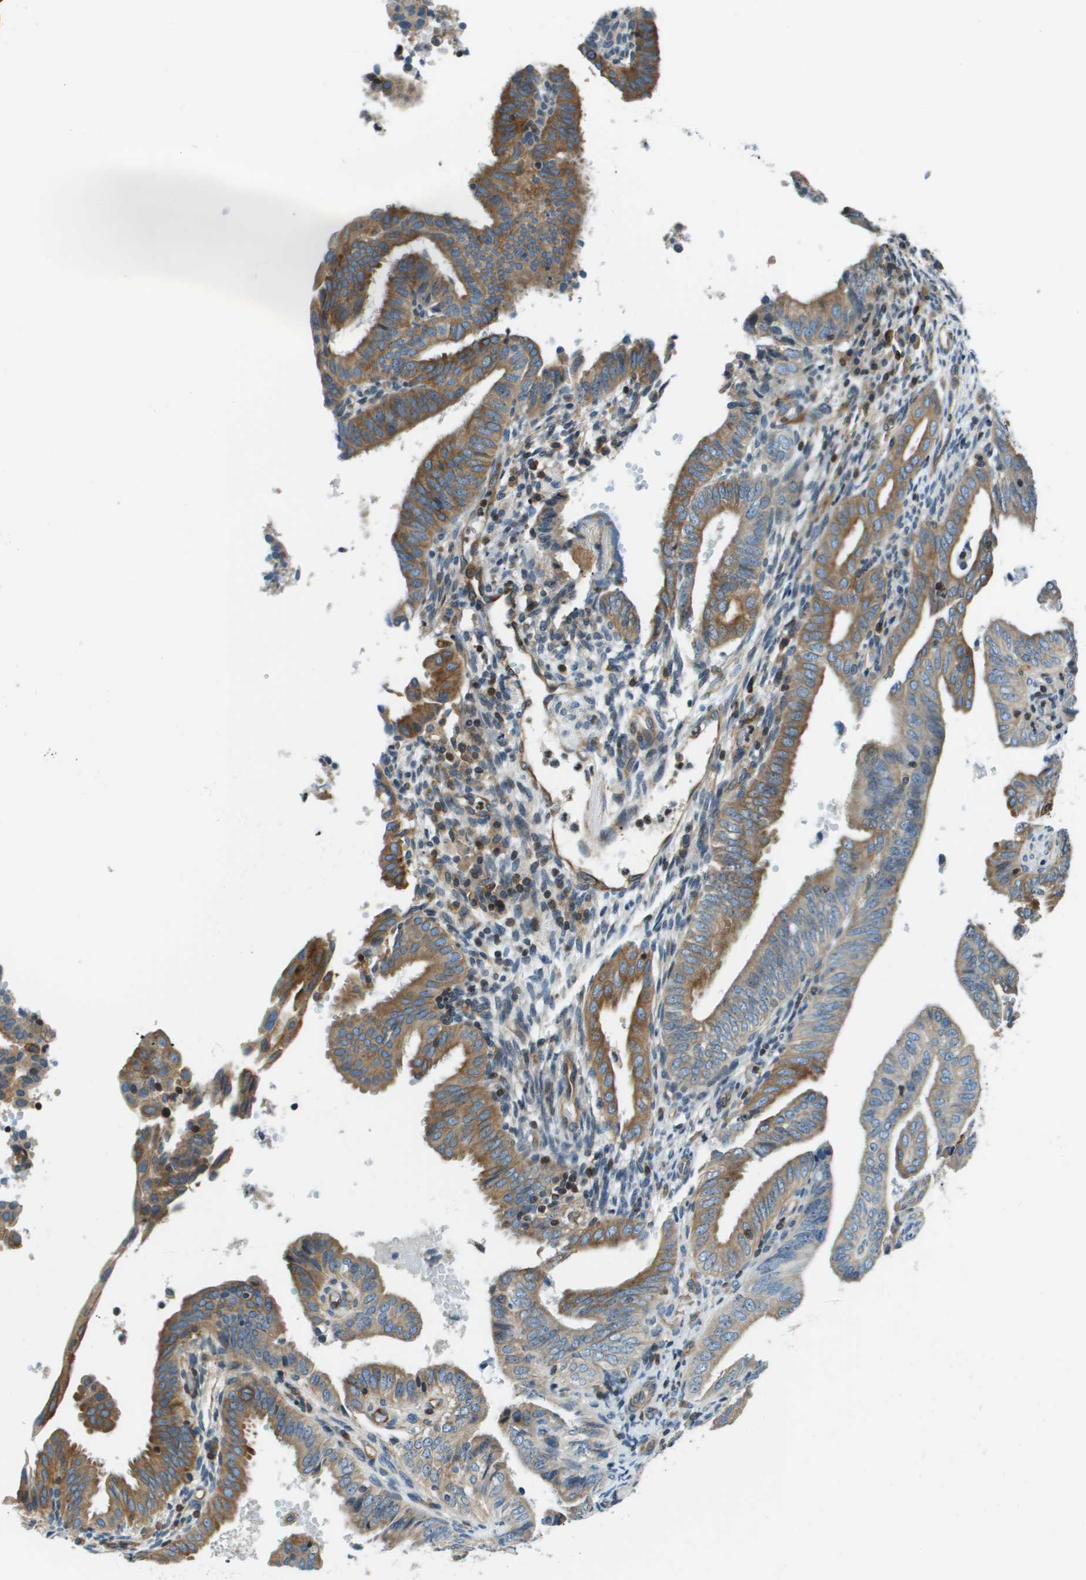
{"staining": {"intensity": "moderate", "quantity": ">75%", "location": "cytoplasmic/membranous"}, "tissue": "endometrial cancer", "cell_type": "Tumor cells", "image_type": "cancer", "snomed": [{"axis": "morphology", "description": "Adenocarcinoma, NOS"}, {"axis": "topography", "description": "Endometrium"}], "caption": "Protein staining displays moderate cytoplasmic/membranous positivity in about >75% of tumor cells in endometrial cancer. Using DAB (brown) and hematoxylin (blue) stains, captured at high magnification using brightfield microscopy.", "gene": "ESYT1", "patient": {"sex": "female", "age": 58}}